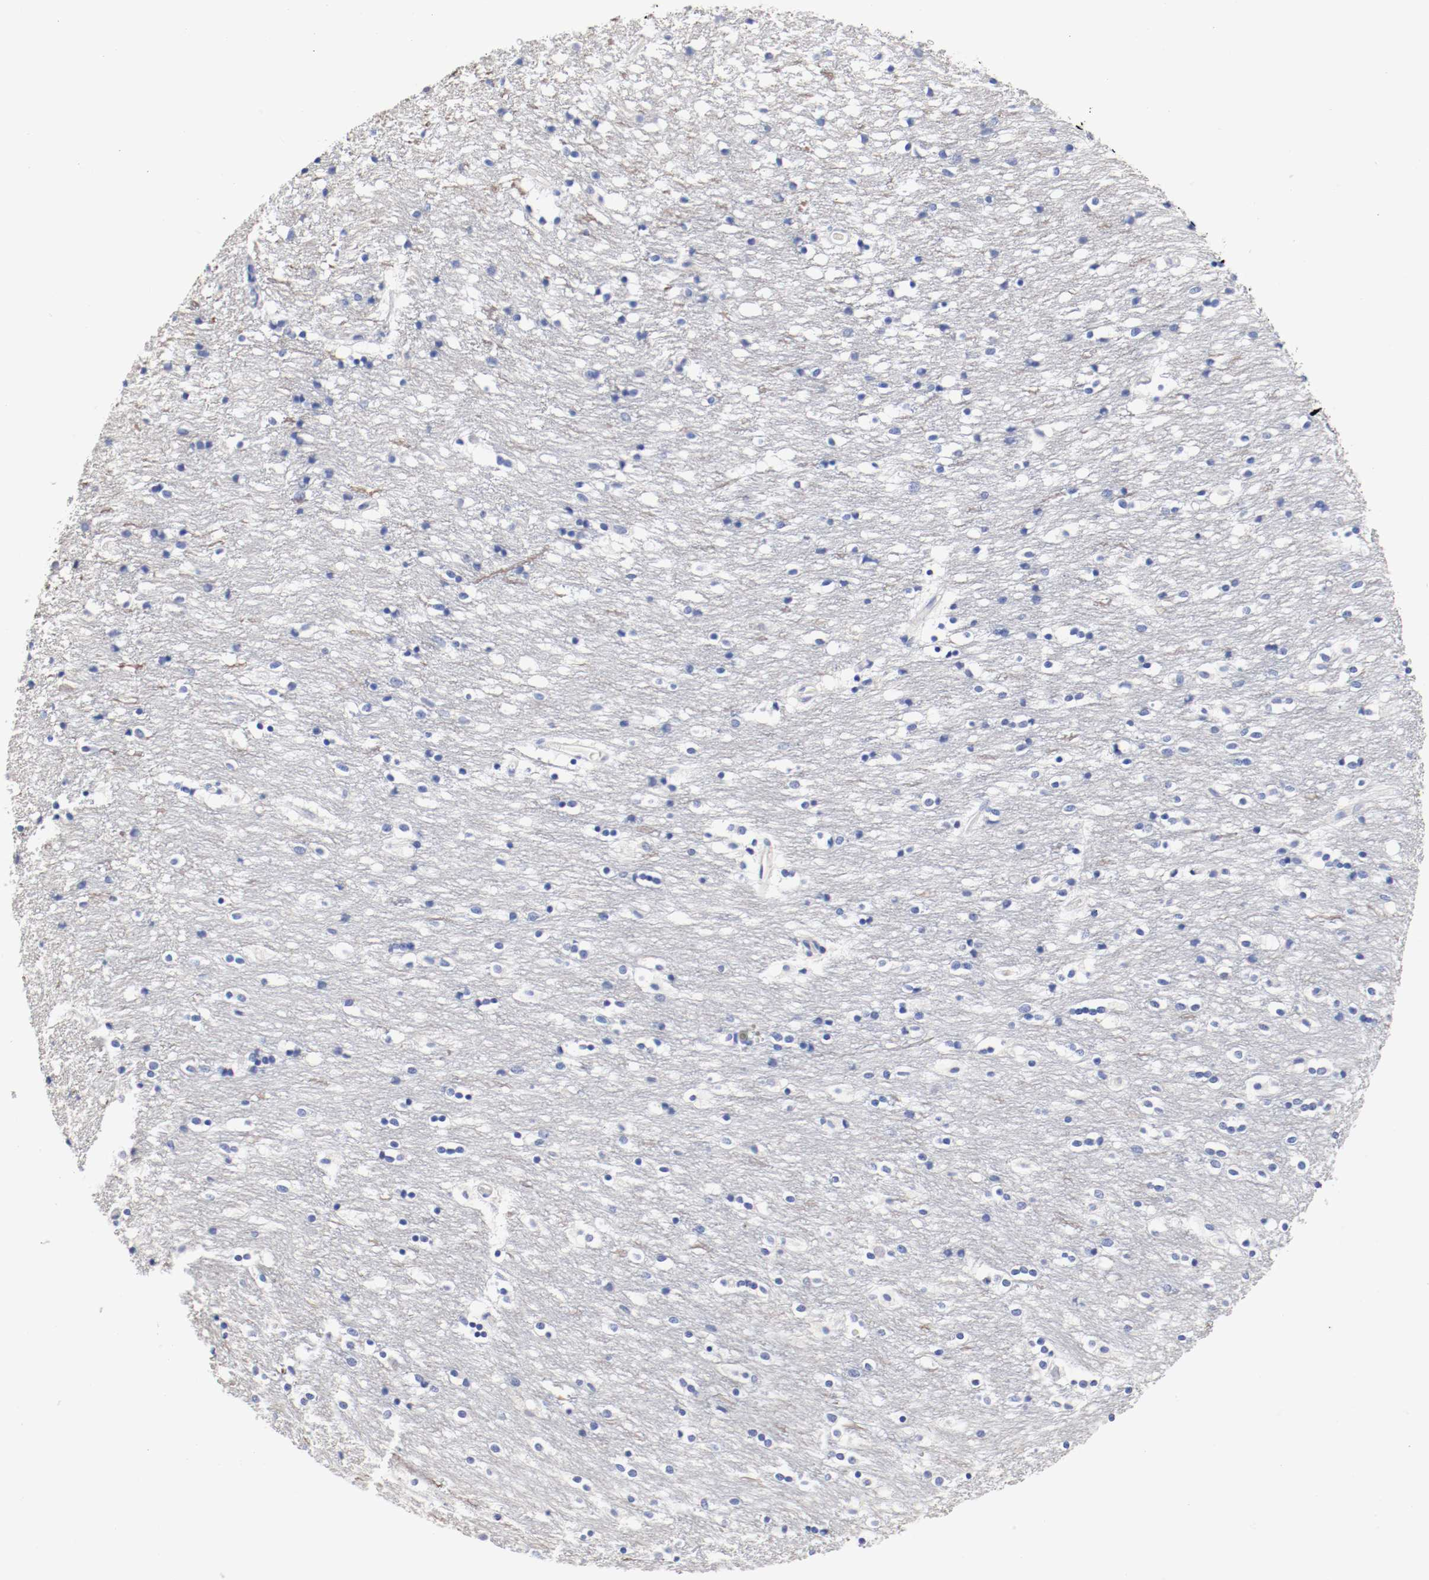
{"staining": {"intensity": "negative", "quantity": "none", "location": "none"}, "tissue": "caudate", "cell_type": "Glial cells", "image_type": "normal", "snomed": [{"axis": "morphology", "description": "Normal tissue, NOS"}, {"axis": "topography", "description": "Lateral ventricle wall"}], "caption": "Histopathology image shows no protein staining in glial cells of unremarkable caudate.", "gene": "FGFBP1", "patient": {"sex": "female", "age": 54}}